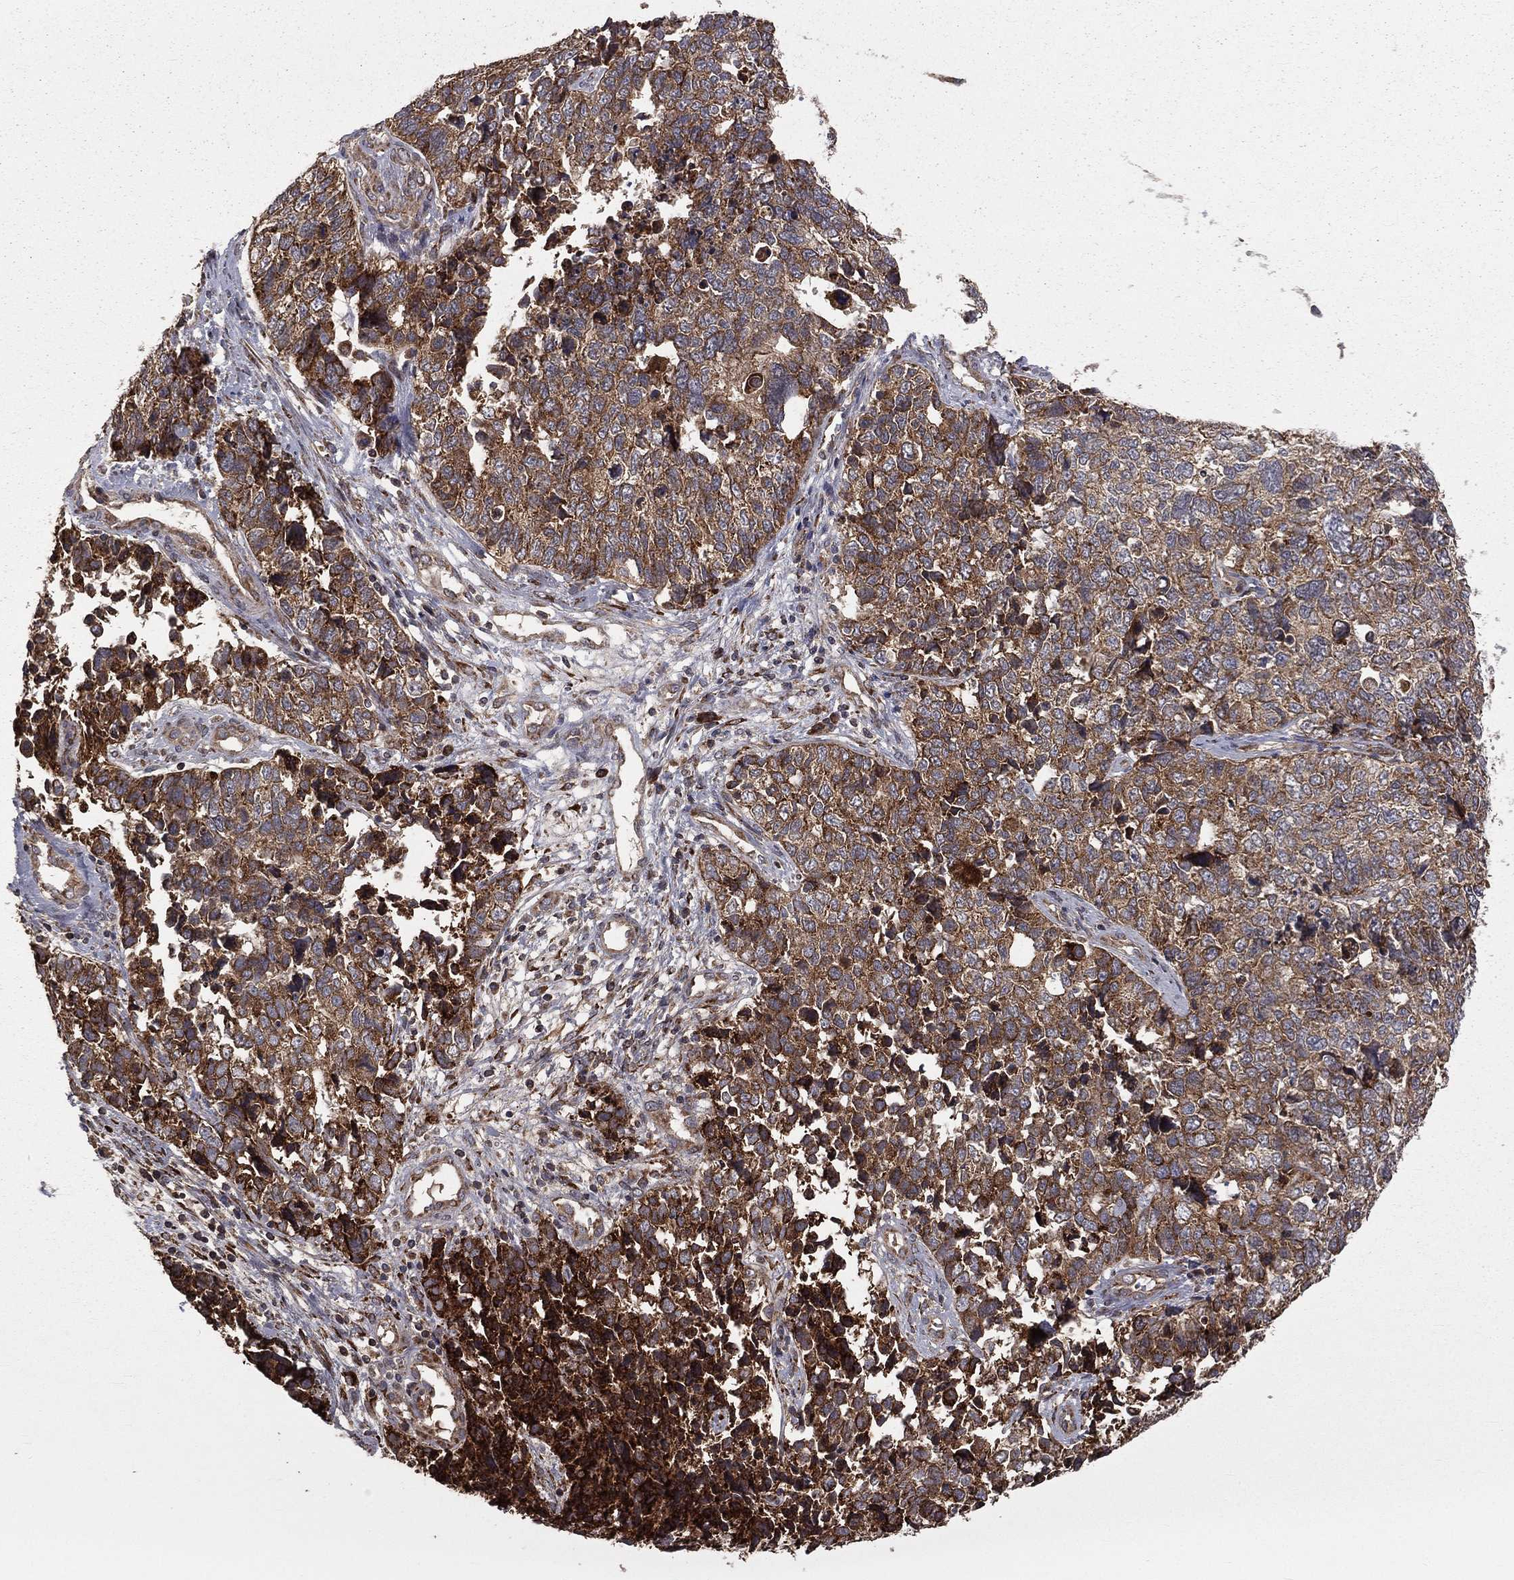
{"staining": {"intensity": "moderate", "quantity": ">75%", "location": "cytoplasmic/membranous"}, "tissue": "cervical cancer", "cell_type": "Tumor cells", "image_type": "cancer", "snomed": [{"axis": "morphology", "description": "Squamous cell carcinoma, NOS"}, {"axis": "topography", "description": "Cervix"}], "caption": "A histopathology image of cervical cancer stained for a protein reveals moderate cytoplasmic/membranous brown staining in tumor cells.", "gene": "OLFML1", "patient": {"sex": "female", "age": 63}}